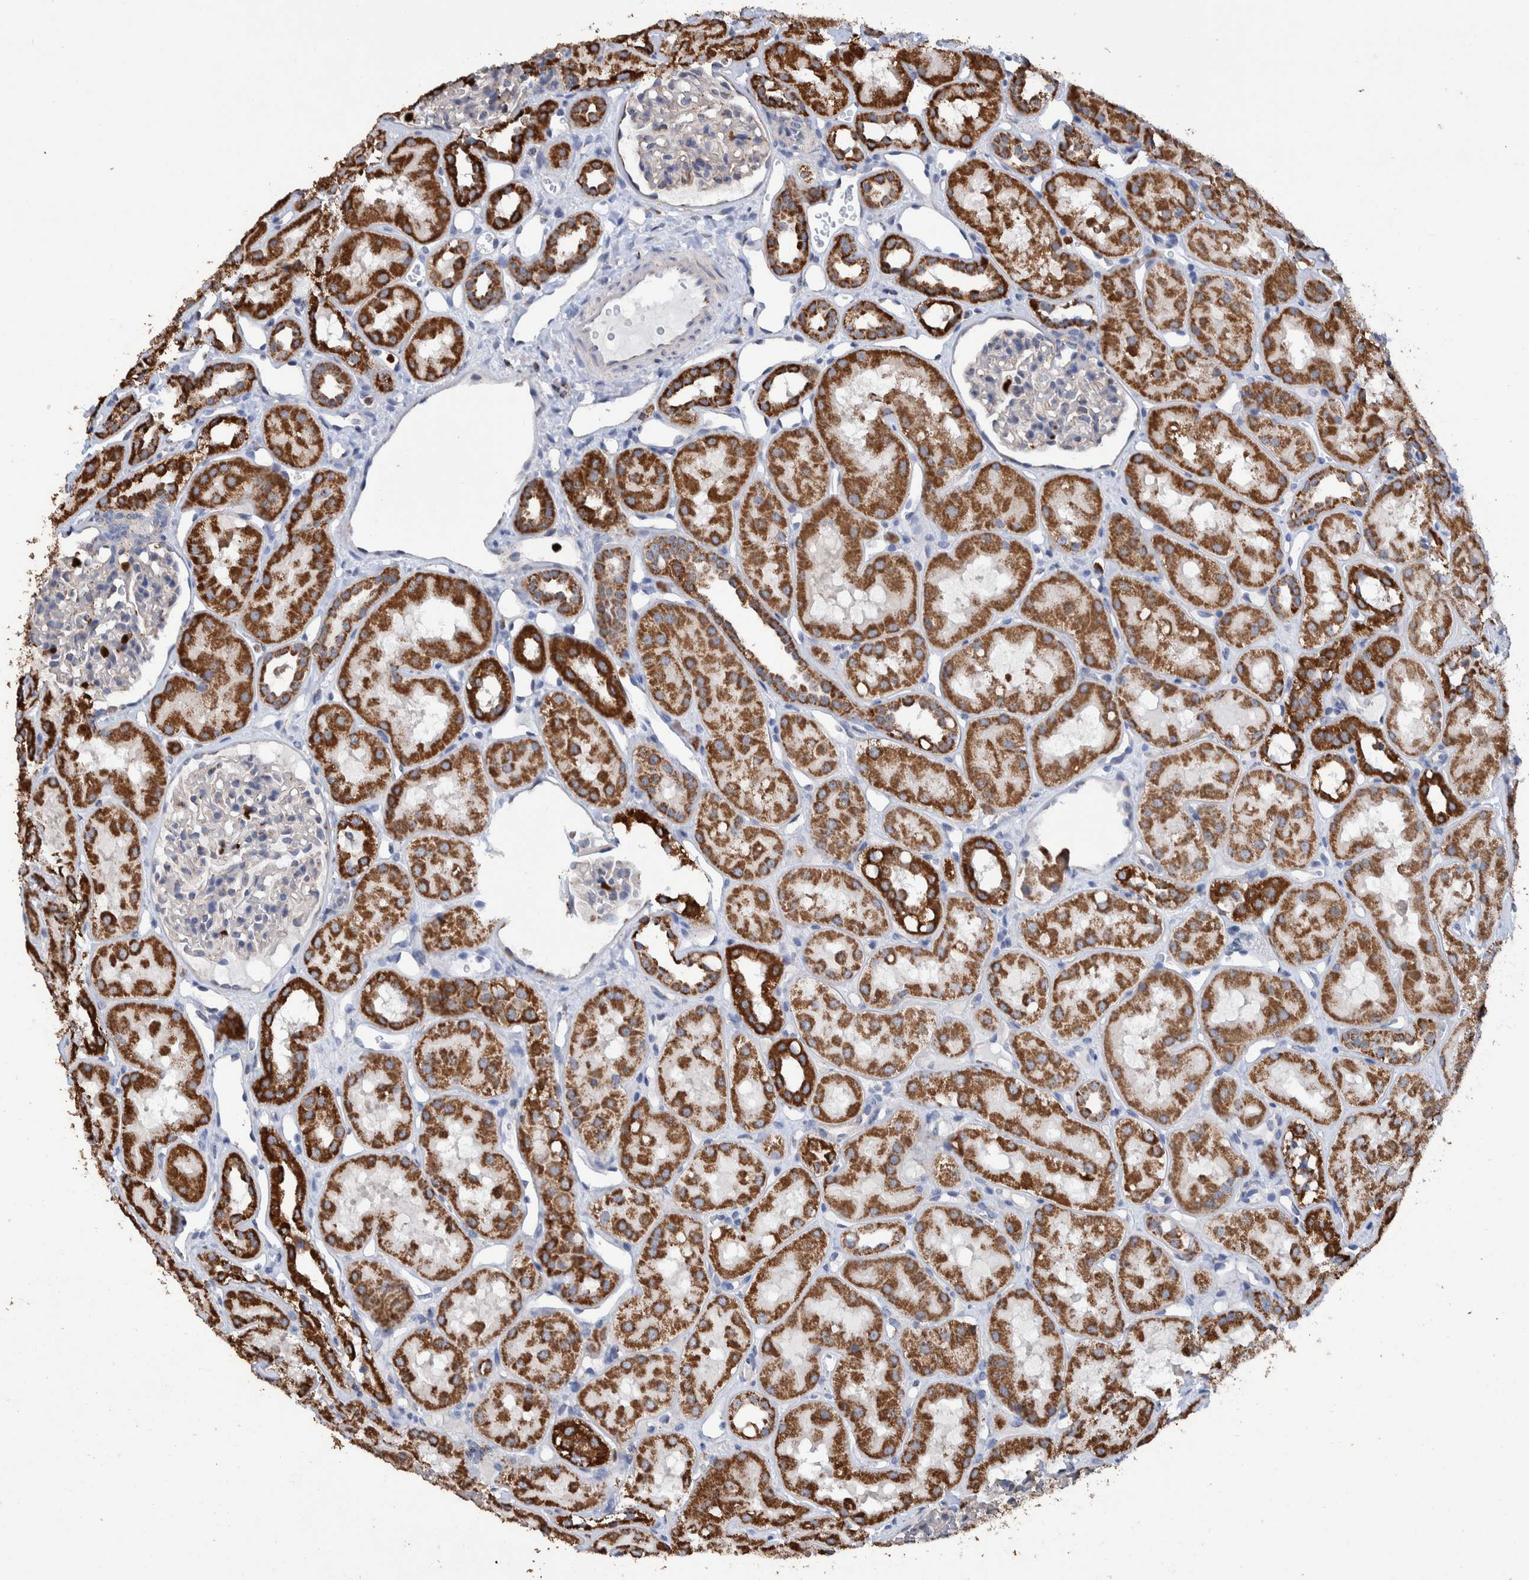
{"staining": {"intensity": "negative", "quantity": "none", "location": "none"}, "tissue": "kidney", "cell_type": "Cells in glomeruli", "image_type": "normal", "snomed": [{"axis": "morphology", "description": "Normal tissue, NOS"}, {"axis": "topography", "description": "Kidney"}], "caption": "IHC of benign kidney demonstrates no positivity in cells in glomeruli. Brightfield microscopy of IHC stained with DAB (3,3'-diaminobenzidine) (brown) and hematoxylin (blue), captured at high magnification.", "gene": "DECR1", "patient": {"sex": "male", "age": 16}}